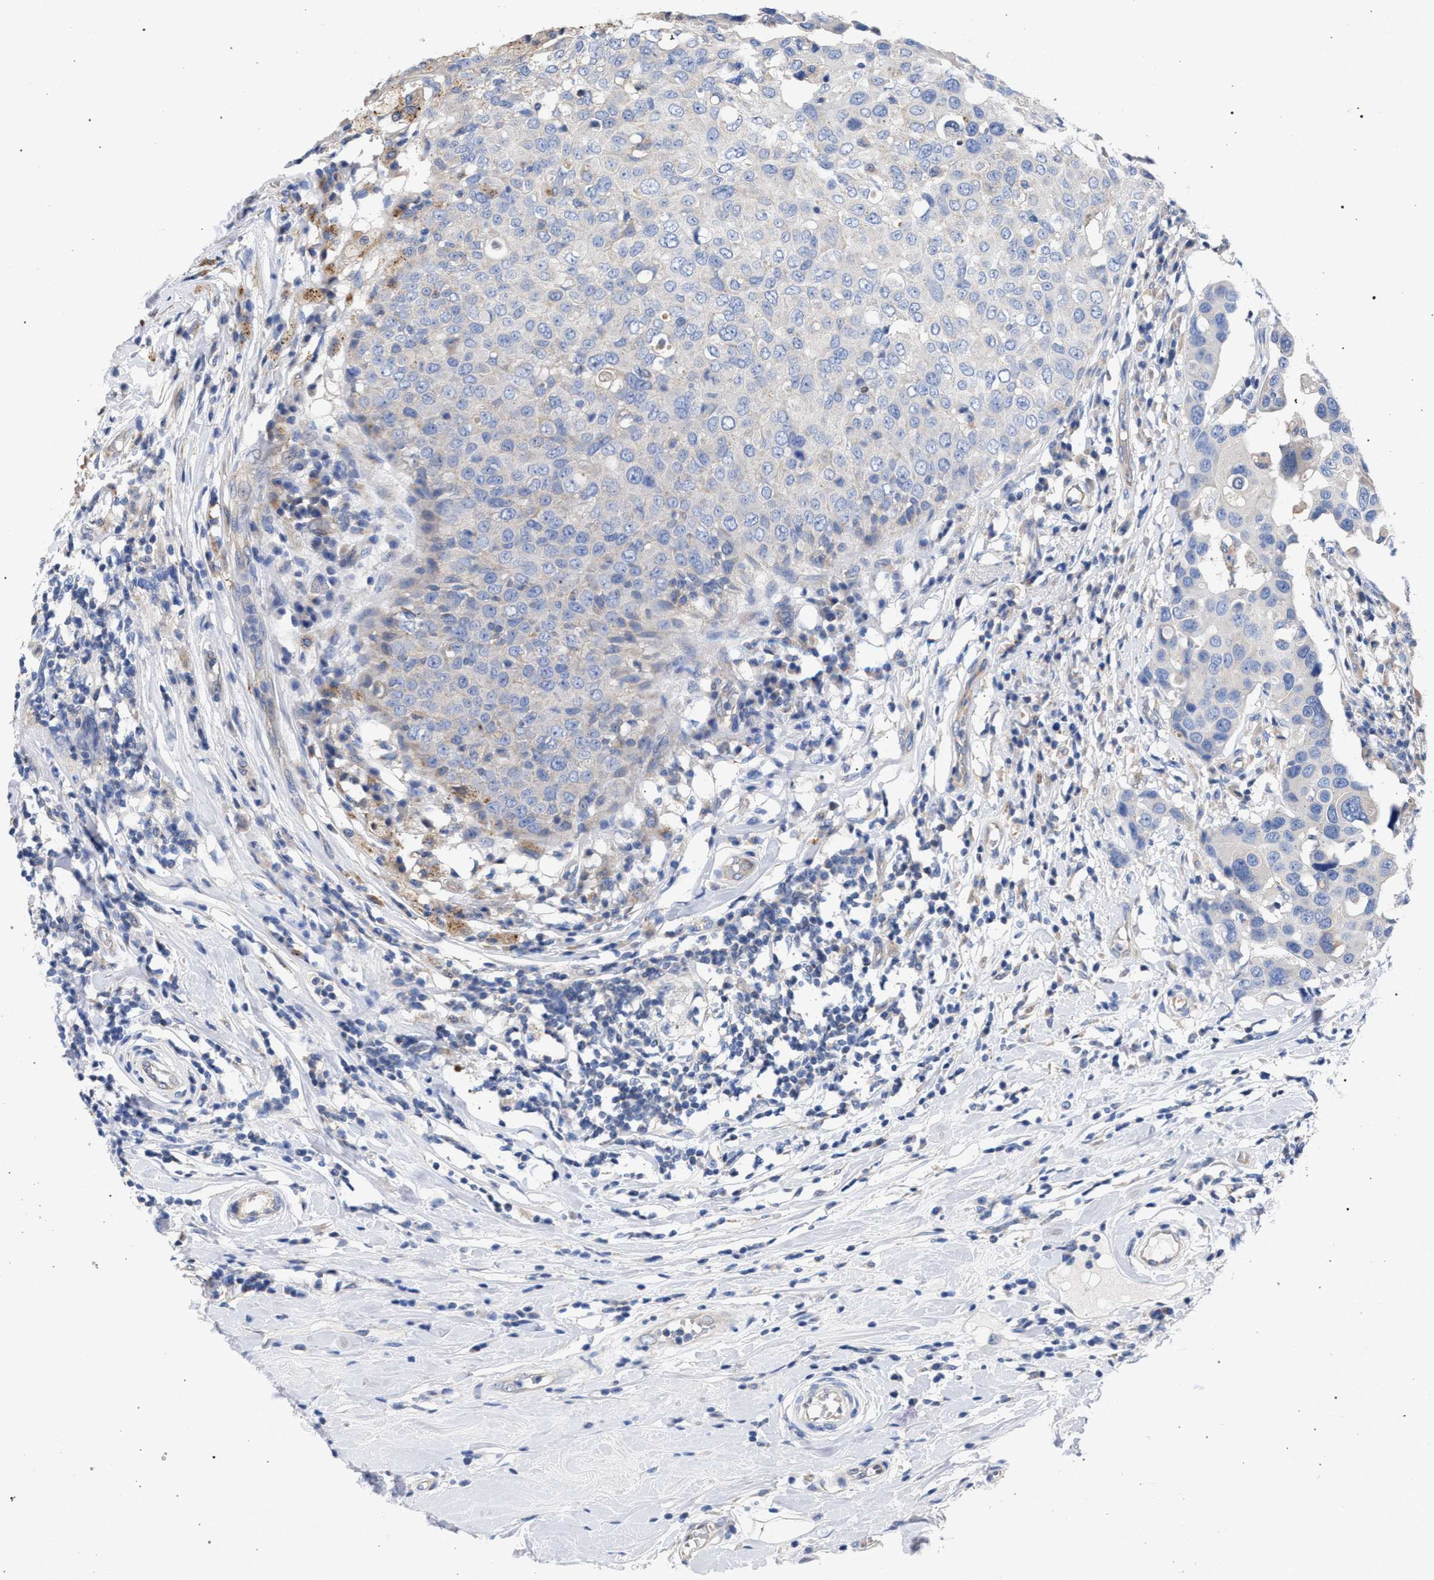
{"staining": {"intensity": "weak", "quantity": "<25%", "location": "cytoplasmic/membranous"}, "tissue": "breast cancer", "cell_type": "Tumor cells", "image_type": "cancer", "snomed": [{"axis": "morphology", "description": "Duct carcinoma"}, {"axis": "topography", "description": "Breast"}], "caption": "A photomicrograph of human breast cancer (invasive ductal carcinoma) is negative for staining in tumor cells.", "gene": "GMPR", "patient": {"sex": "female", "age": 27}}